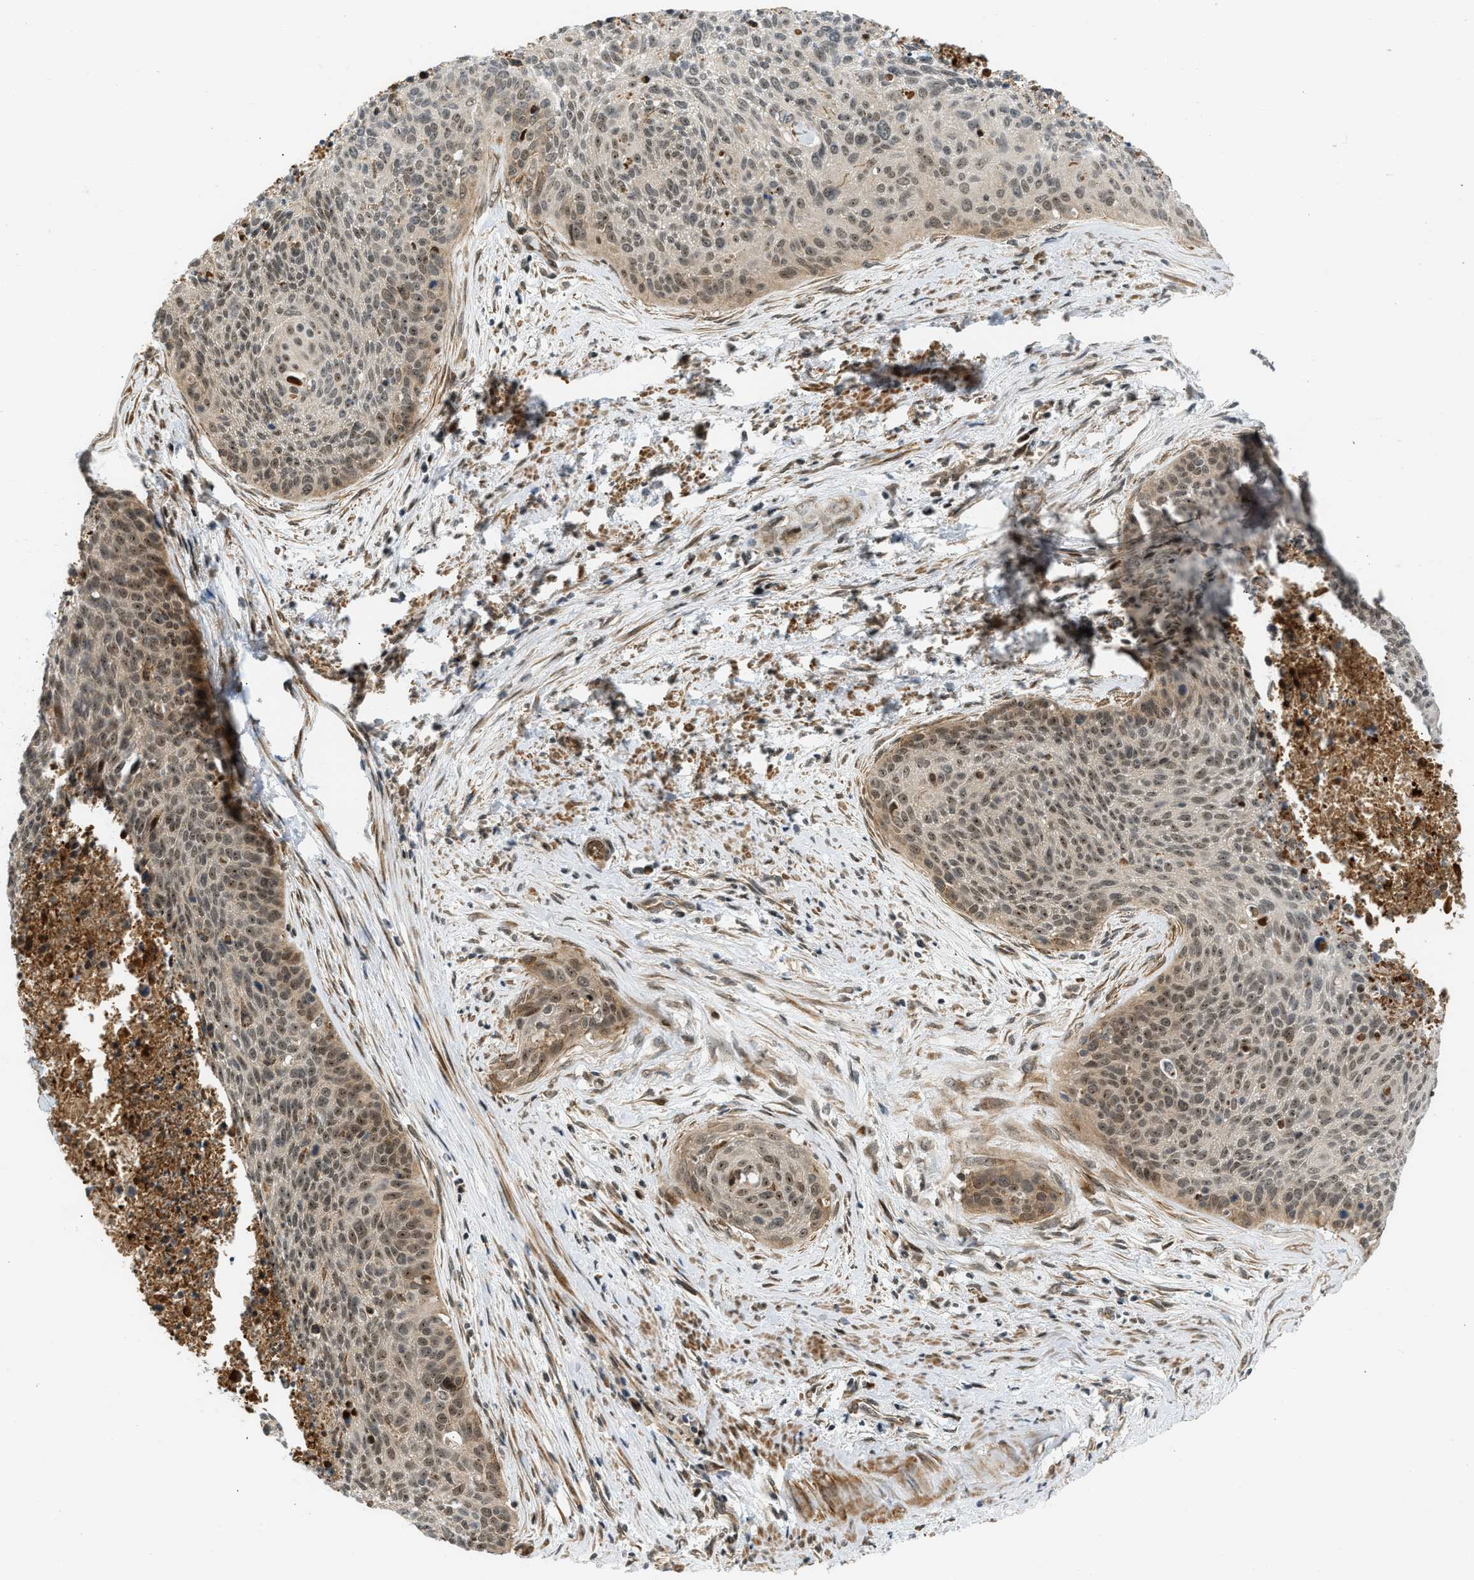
{"staining": {"intensity": "weak", "quantity": "25%-75%", "location": "nuclear"}, "tissue": "cervical cancer", "cell_type": "Tumor cells", "image_type": "cancer", "snomed": [{"axis": "morphology", "description": "Squamous cell carcinoma, NOS"}, {"axis": "topography", "description": "Cervix"}], "caption": "A high-resolution micrograph shows immunohistochemistry staining of cervical cancer (squamous cell carcinoma), which shows weak nuclear expression in approximately 25%-75% of tumor cells.", "gene": "BAG1", "patient": {"sex": "female", "age": 55}}